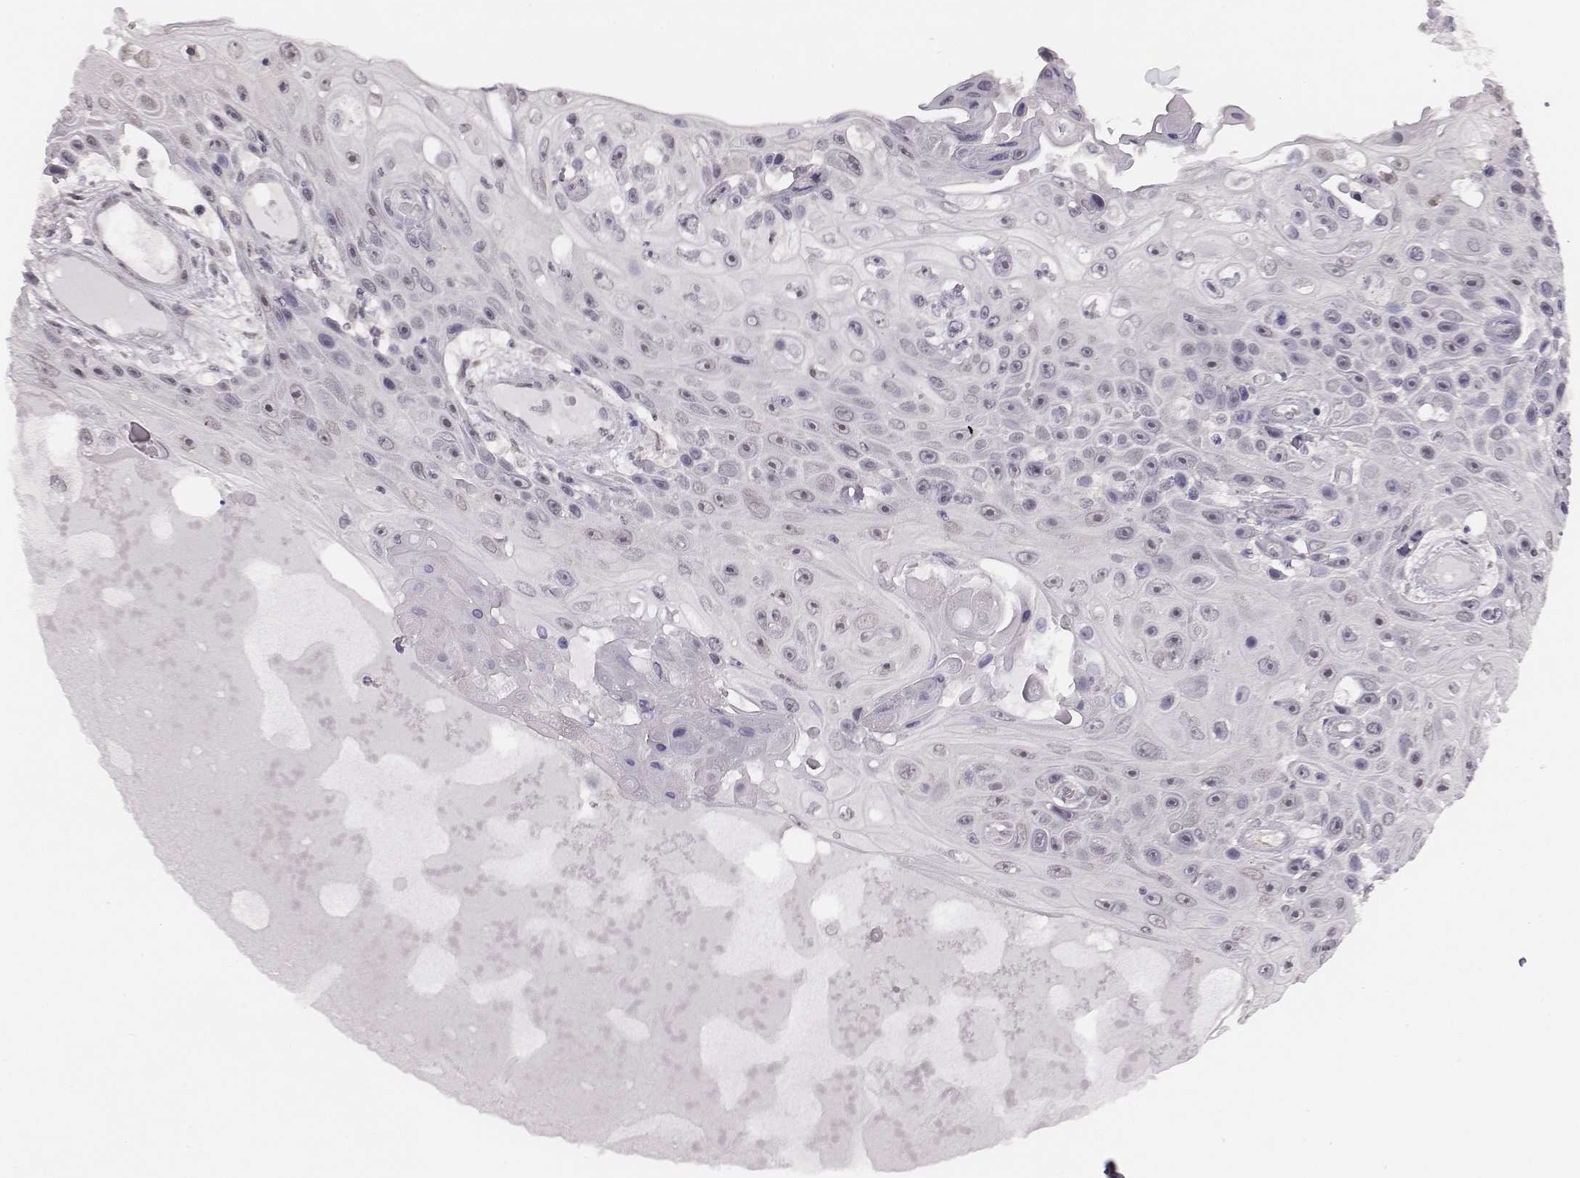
{"staining": {"intensity": "negative", "quantity": "none", "location": "none"}, "tissue": "skin cancer", "cell_type": "Tumor cells", "image_type": "cancer", "snomed": [{"axis": "morphology", "description": "Squamous cell carcinoma, NOS"}, {"axis": "topography", "description": "Skin"}], "caption": "Immunohistochemistry (IHC) of skin cancer (squamous cell carcinoma) reveals no staining in tumor cells. Nuclei are stained in blue.", "gene": "RPGRIP1", "patient": {"sex": "male", "age": 82}}